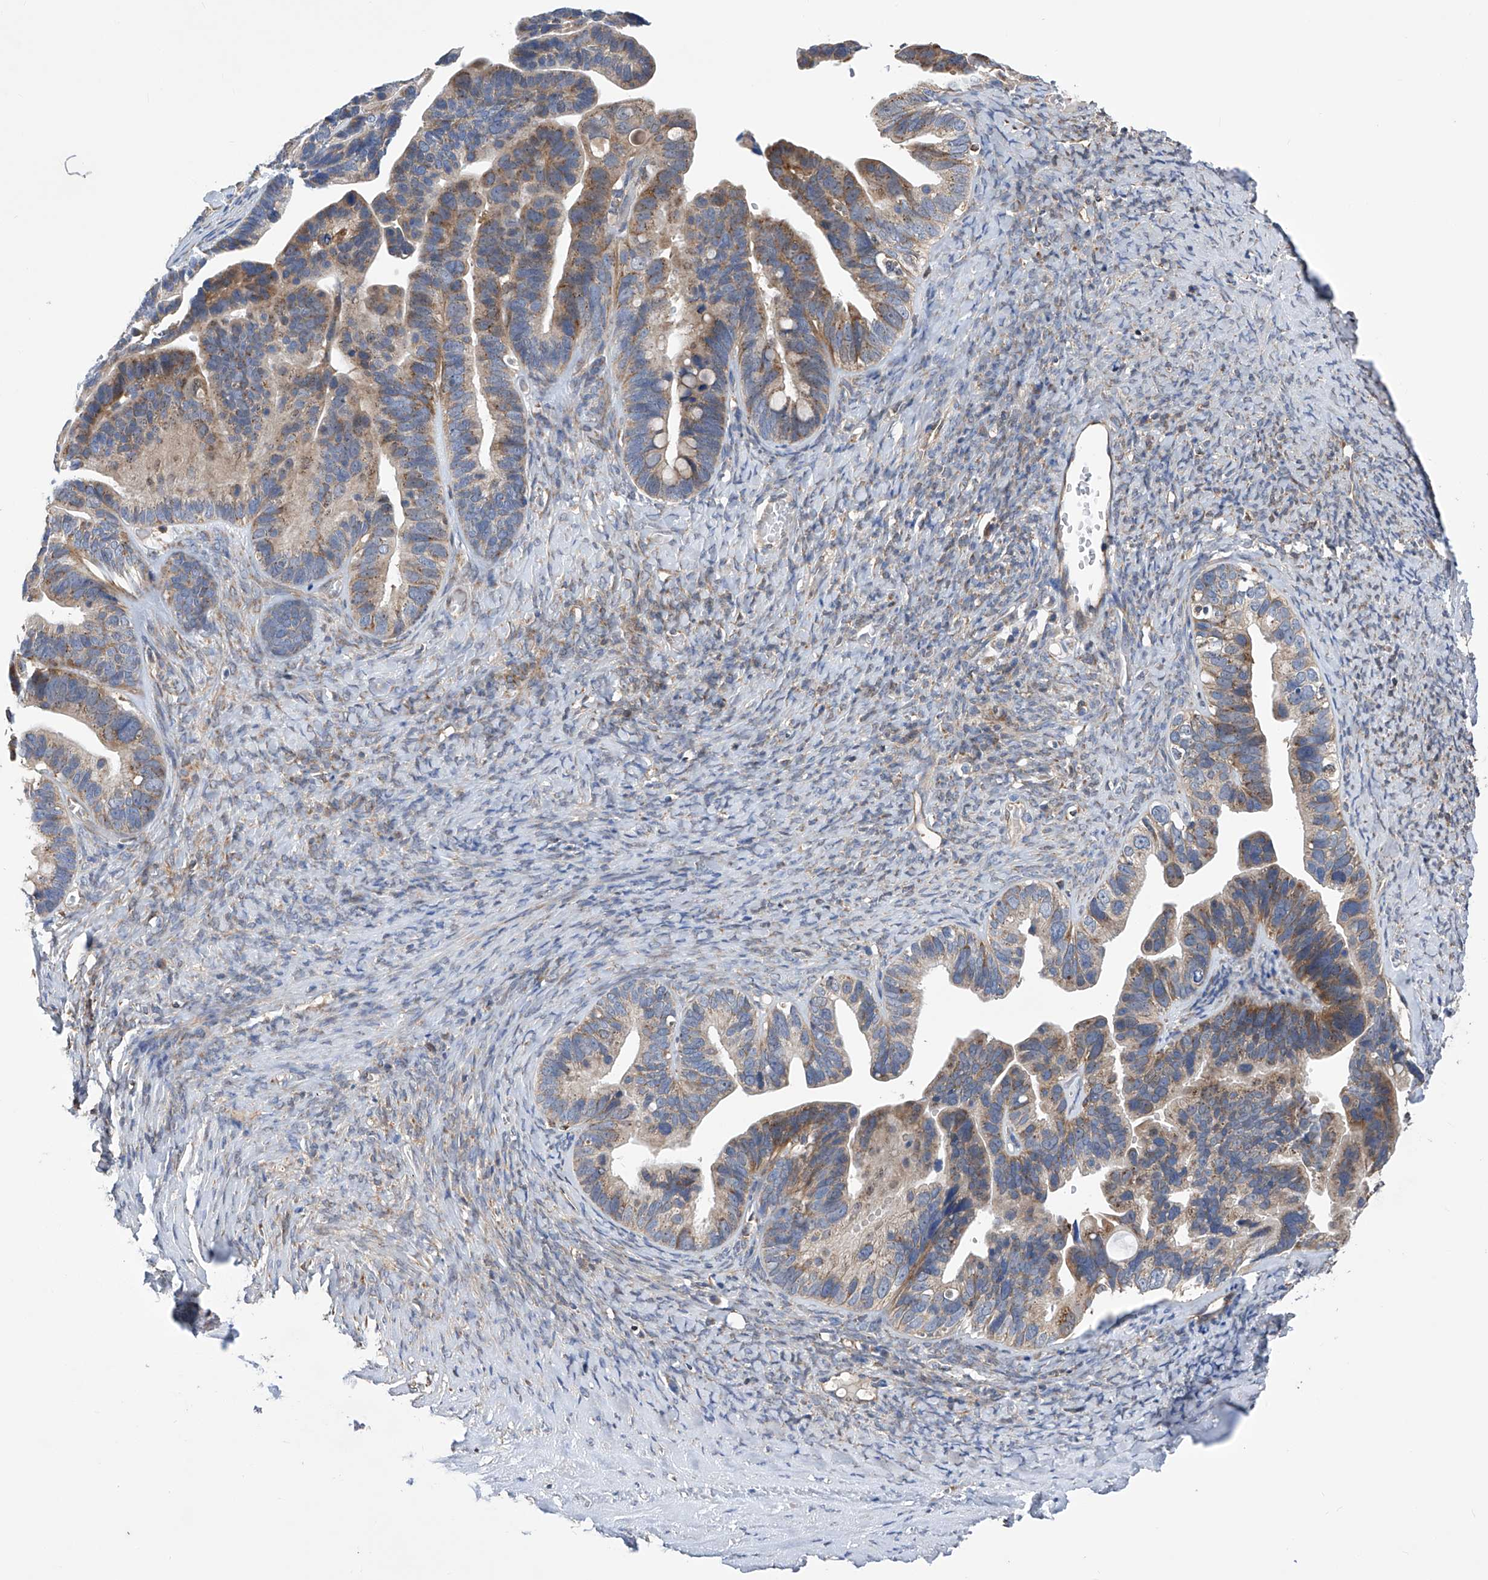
{"staining": {"intensity": "moderate", "quantity": ">75%", "location": "cytoplasmic/membranous"}, "tissue": "ovarian cancer", "cell_type": "Tumor cells", "image_type": "cancer", "snomed": [{"axis": "morphology", "description": "Cystadenocarcinoma, serous, NOS"}, {"axis": "topography", "description": "Ovary"}], "caption": "A brown stain highlights moderate cytoplasmic/membranous positivity of a protein in human ovarian serous cystadenocarcinoma tumor cells. Ihc stains the protein of interest in brown and the nuclei are stained blue.", "gene": "SPATA20", "patient": {"sex": "female", "age": 56}}